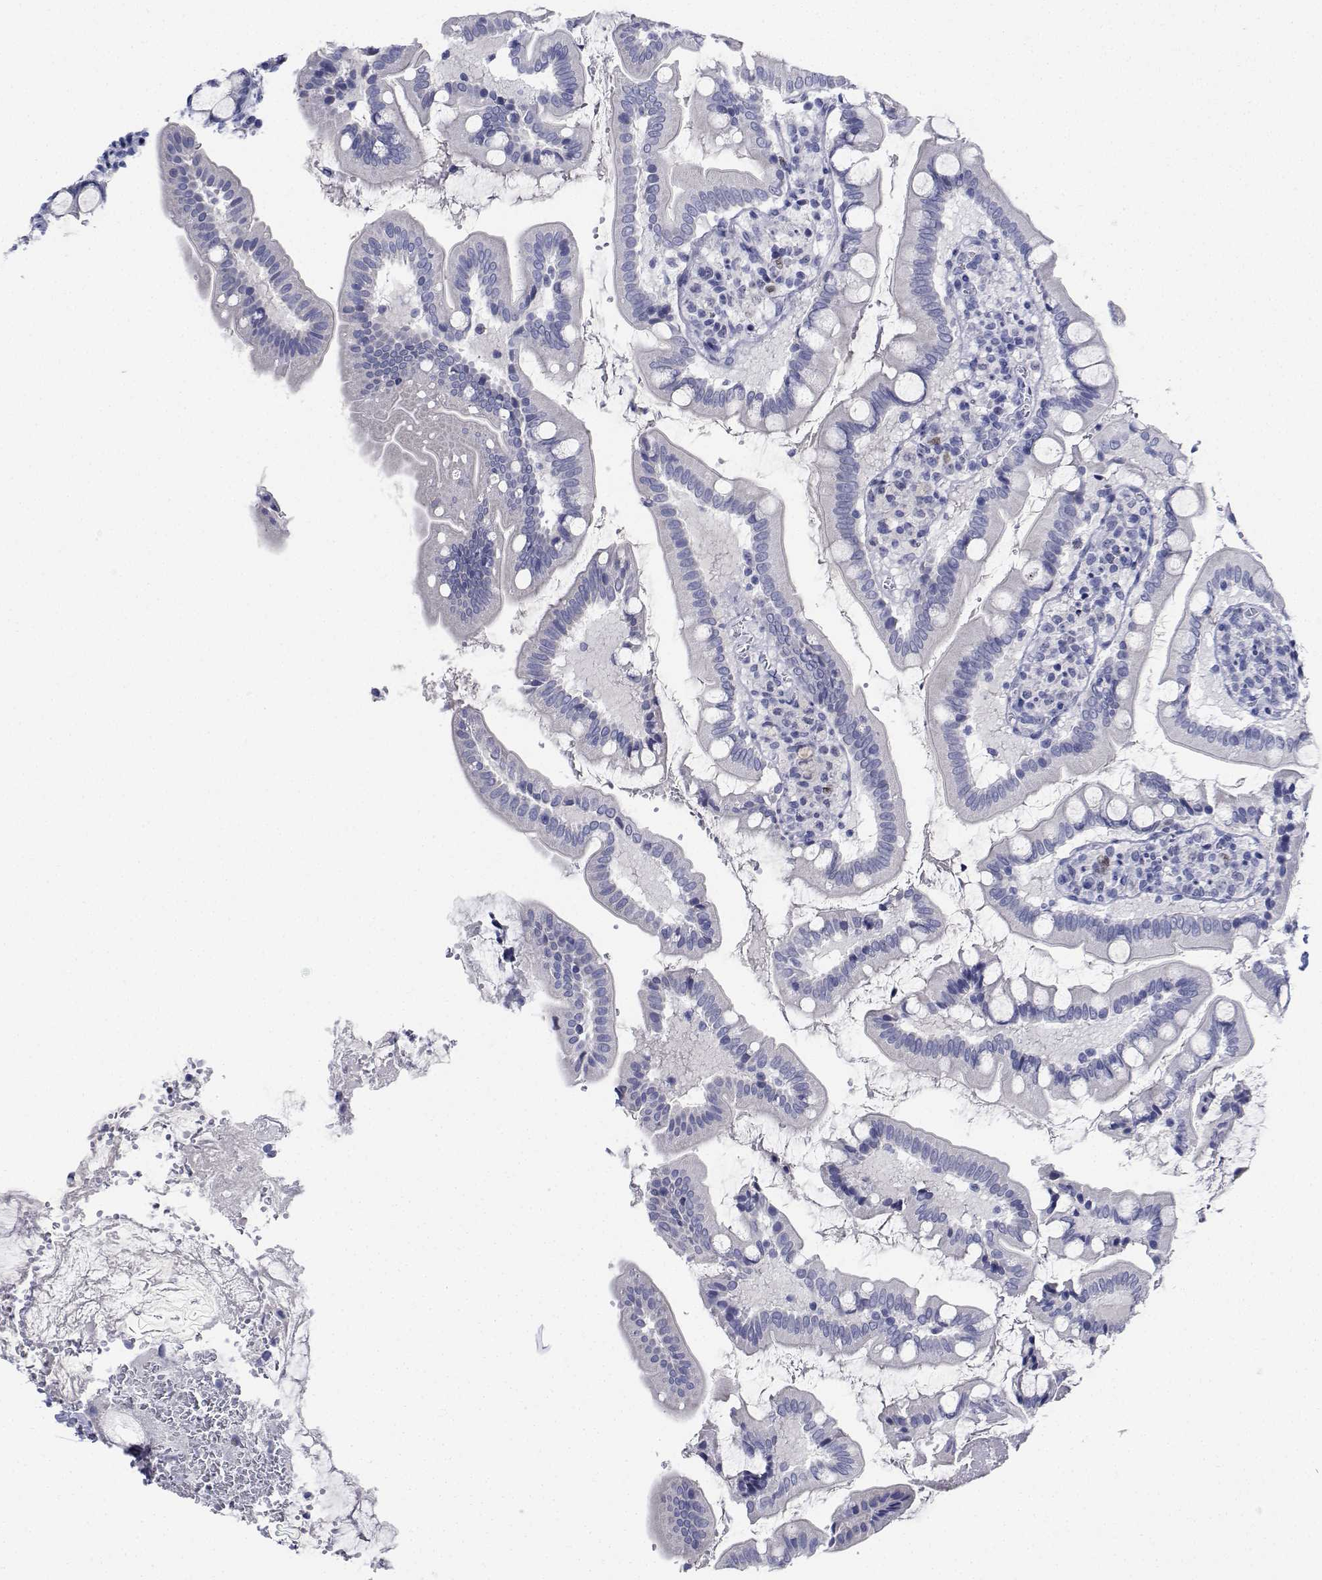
{"staining": {"intensity": "negative", "quantity": "none", "location": "none"}, "tissue": "small intestine", "cell_type": "Glandular cells", "image_type": "normal", "snomed": [{"axis": "morphology", "description": "Normal tissue, NOS"}, {"axis": "topography", "description": "Small intestine"}], "caption": "Photomicrograph shows no protein staining in glandular cells of normal small intestine. (DAB (3,3'-diaminobenzidine) IHC with hematoxylin counter stain).", "gene": "PLXNA4", "patient": {"sex": "female", "age": 56}}